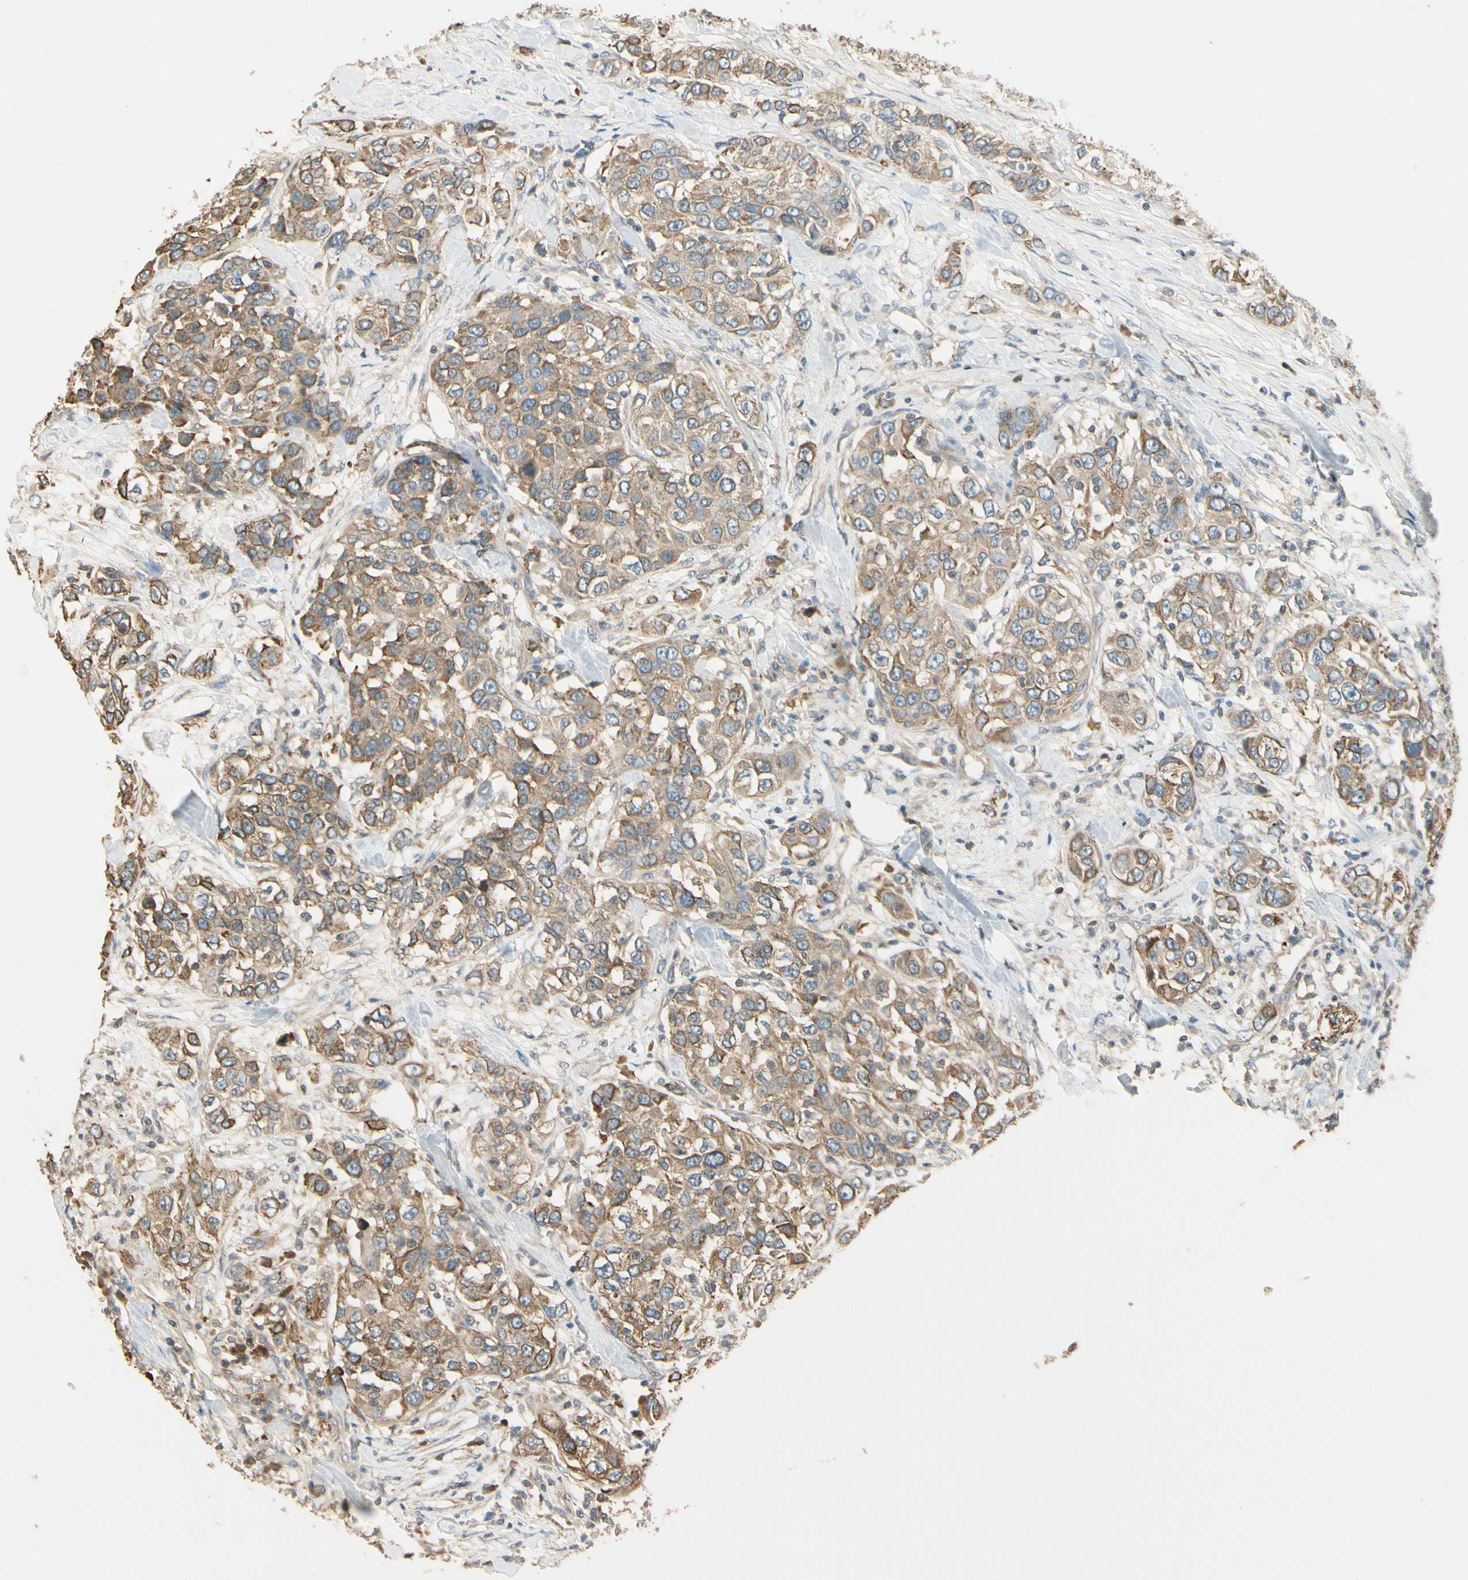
{"staining": {"intensity": "weak", "quantity": ">75%", "location": "cytoplasmic/membranous"}, "tissue": "urothelial cancer", "cell_type": "Tumor cells", "image_type": "cancer", "snomed": [{"axis": "morphology", "description": "Urothelial carcinoma, High grade"}, {"axis": "topography", "description": "Urinary bladder"}], "caption": "Approximately >75% of tumor cells in urothelial cancer demonstrate weak cytoplasmic/membranous protein expression as visualized by brown immunohistochemical staining.", "gene": "PLXNA1", "patient": {"sex": "female", "age": 80}}